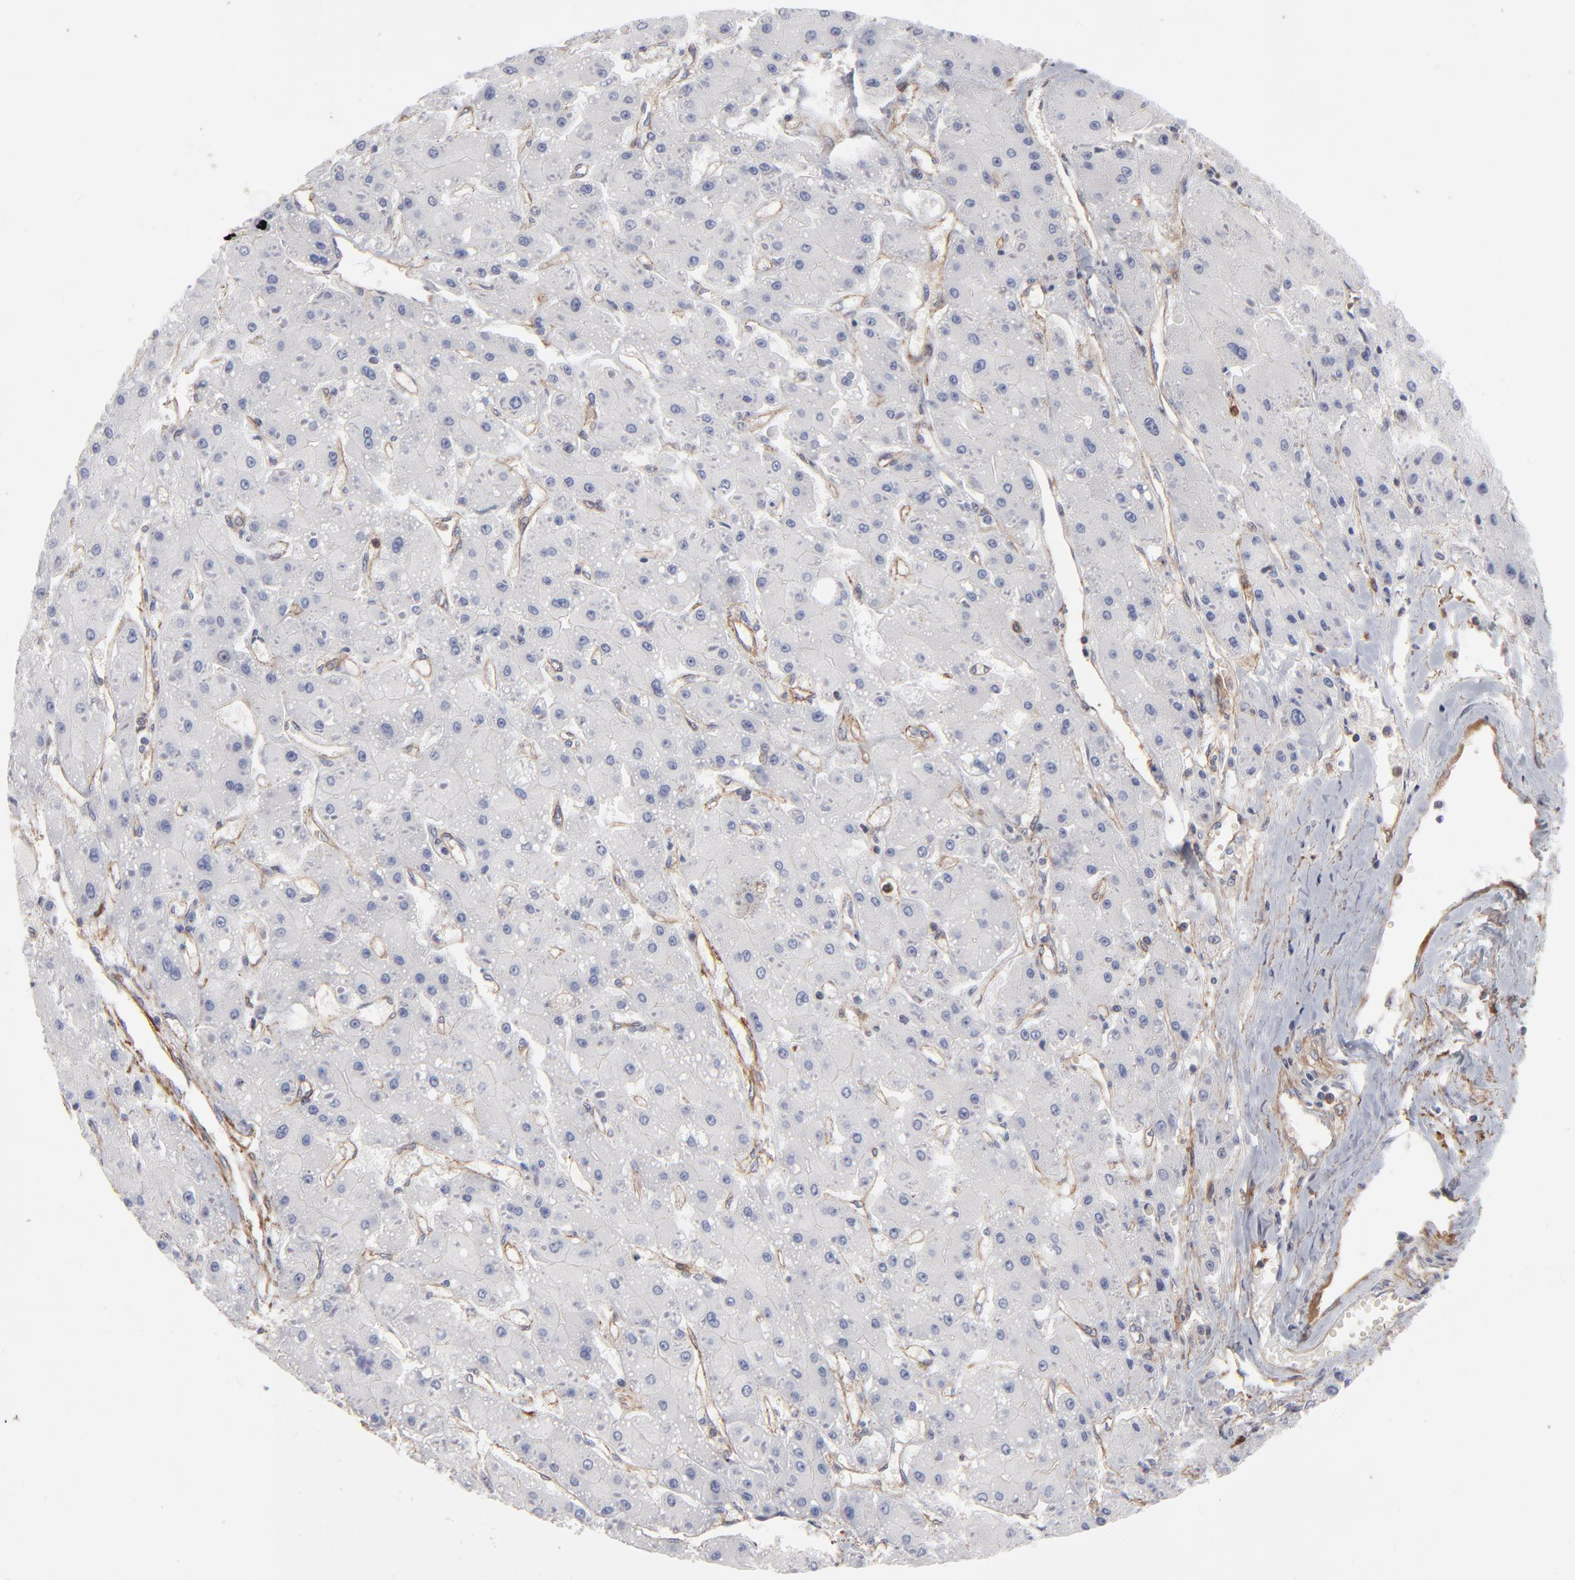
{"staining": {"intensity": "negative", "quantity": "none", "location": "none"}, "tissue": "liver cancer", "cell_type": "Tumor cells", "image_type": "cancer", "snomed": [{"axis": "morphology", "description": "Carcinoma, Hepatocellular, NOS"}, {"axis": "topography", "description": "Liver"}], "caption": "High power microscopy histopathology image of an immunohistochemistry micrograph of liver hepatocellular carcinoma, revealing no significant staining in tumor cells.", "gene": "PXN", "patient": {"sex": "female", "age": 52}}